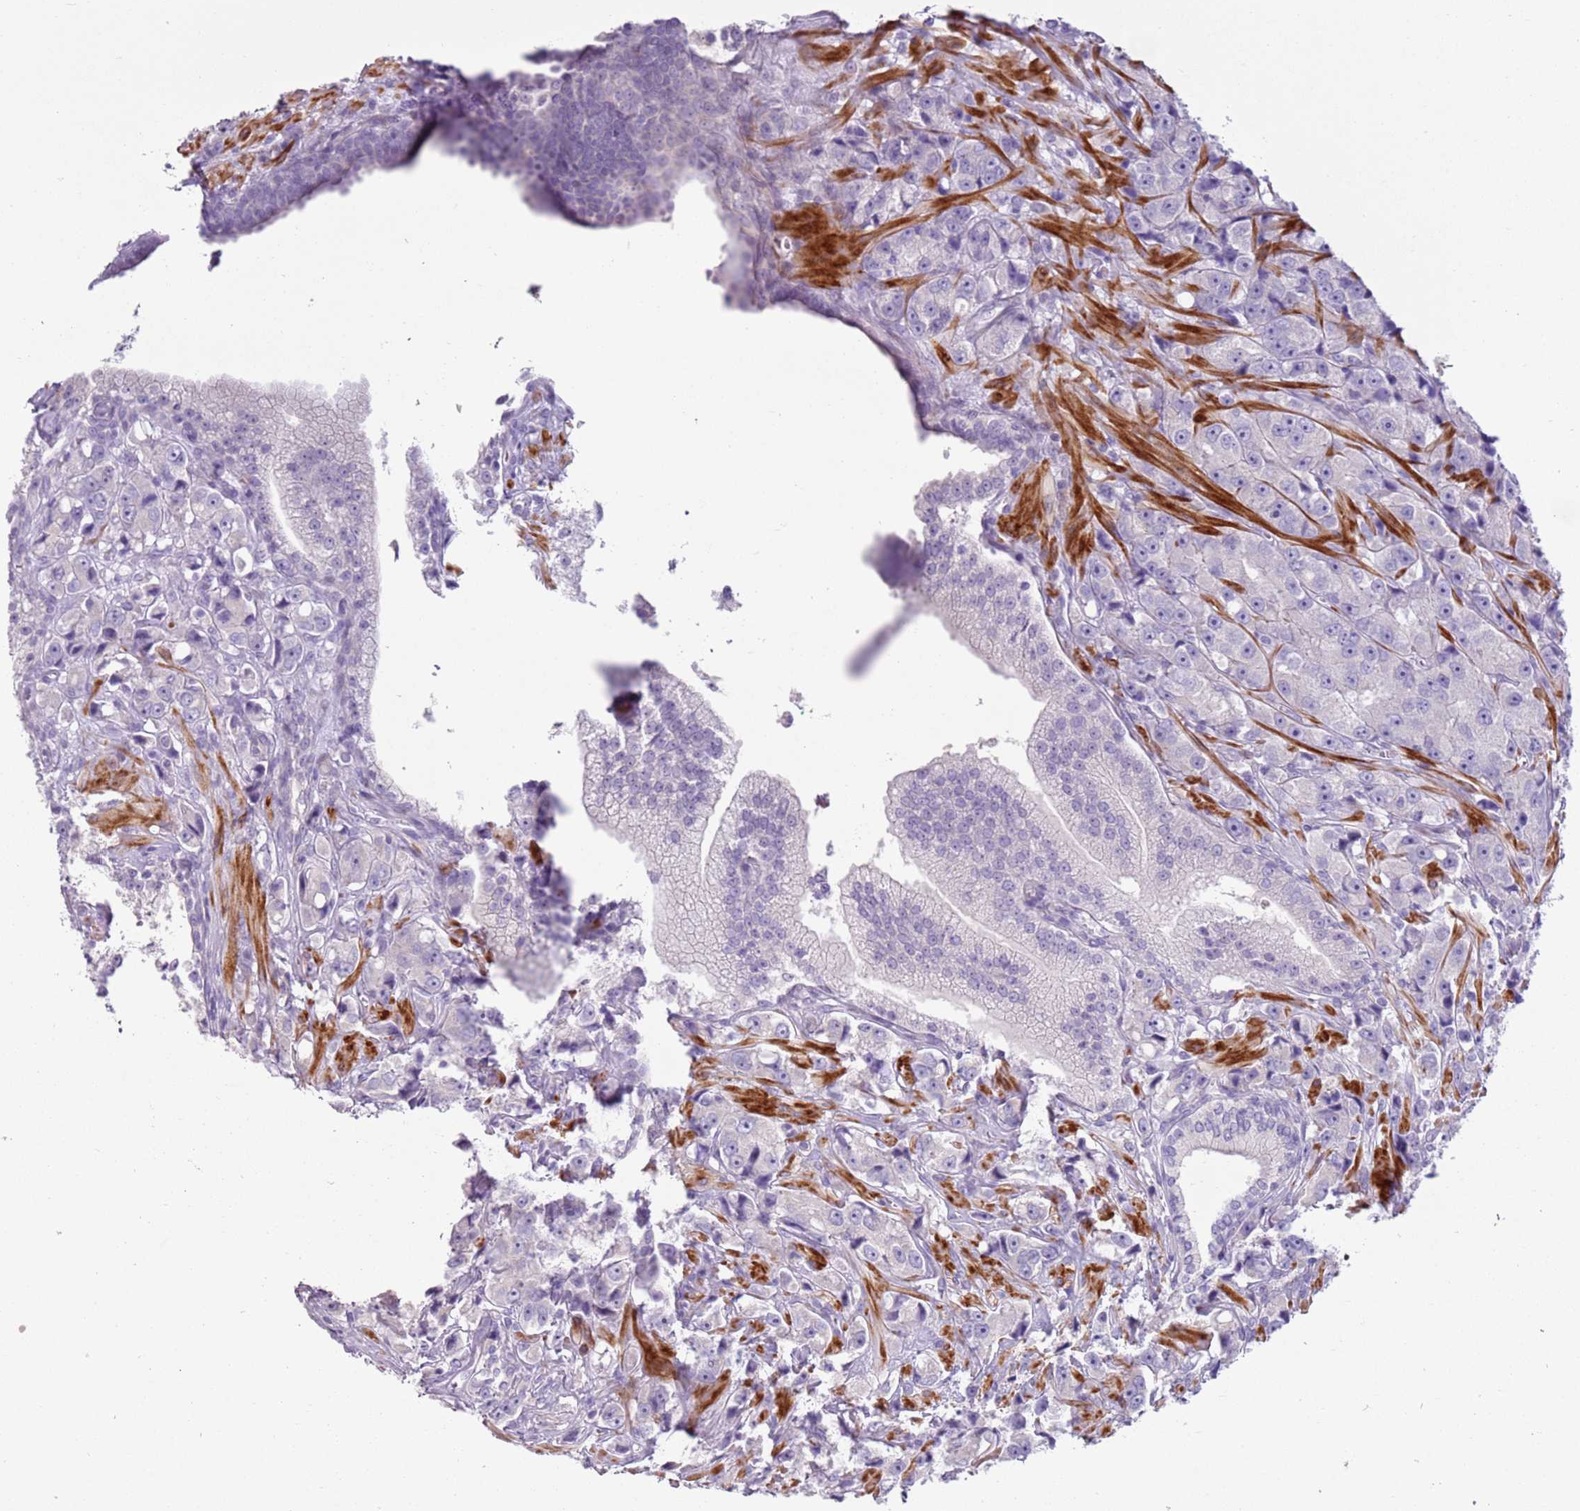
{"staining": {"intensity": "negative", "quantity": "none", "location": "none"}, "tissue": "prostate cancer", "cell_type": "Tumor cells", "image_type": "cancer", "snomed": [{"axis": "morphology", "description": "Adenocarcinoma, High grade"}, {"axis": "topography", "description": "Prostate"}], "caption": "Tumor cells are negative for brown protein staining in adenocarcinoma (high-grade) (prostate).", "gene": "ZNF239", "patient": {"sex": "male", "age": 74}}